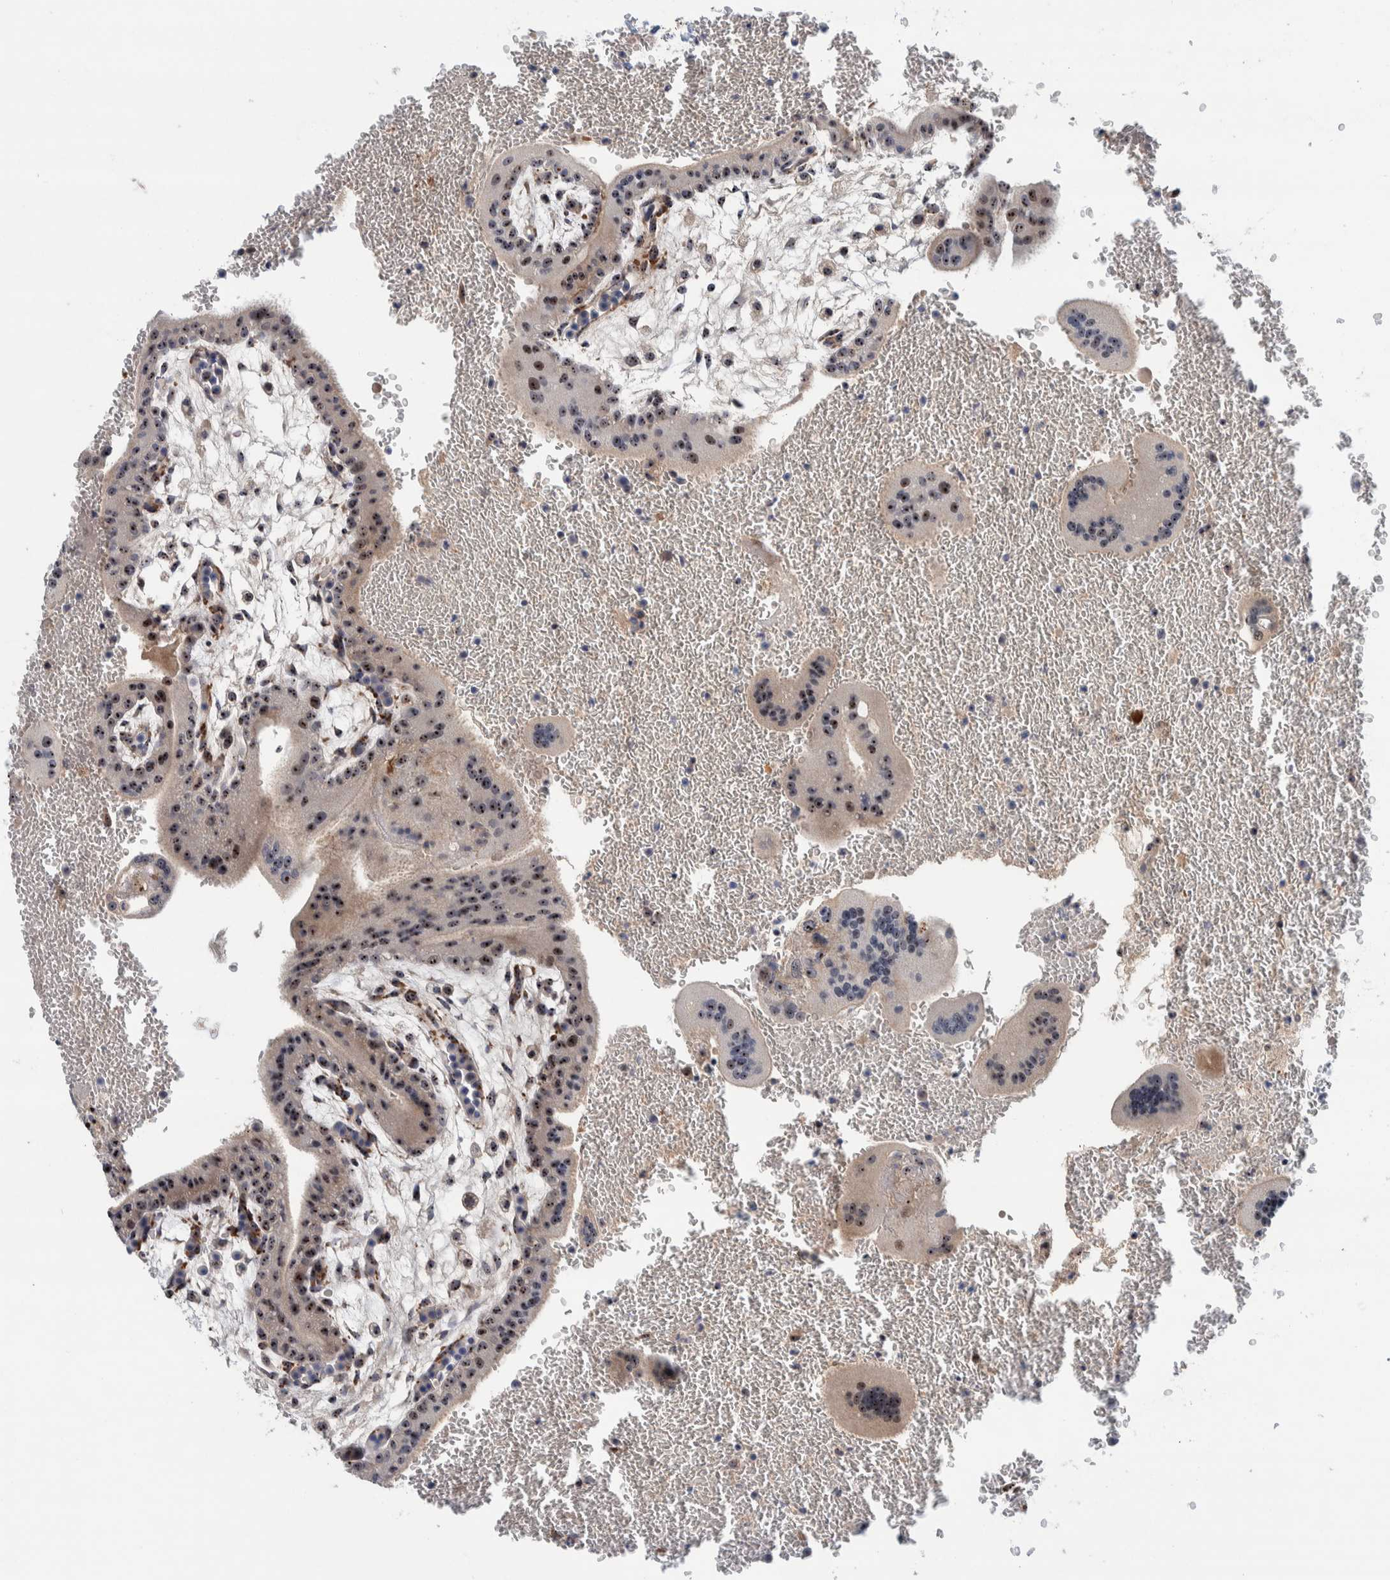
{"staining": {"intensity": "moderate", "quantity": ">75%", "location": "cytoplasmic/membranous,nuclear"}, "tissue": "placenta", "cell_type": "Decidual cells", "image_type": "normal", "snomed": [{"axis": "morphology", "description": "Normal tissue, NOS"}, {"axis": "topography", "description": "Placenta"}], "caption": "Placenta stained for a protein (brown) reveals moderate cytoplasmic/membranous,nuclear positive staining in approximately >75% of decidual cells.", "gene": "NOL11", "patient": {"sex": "female", "age": 35}}